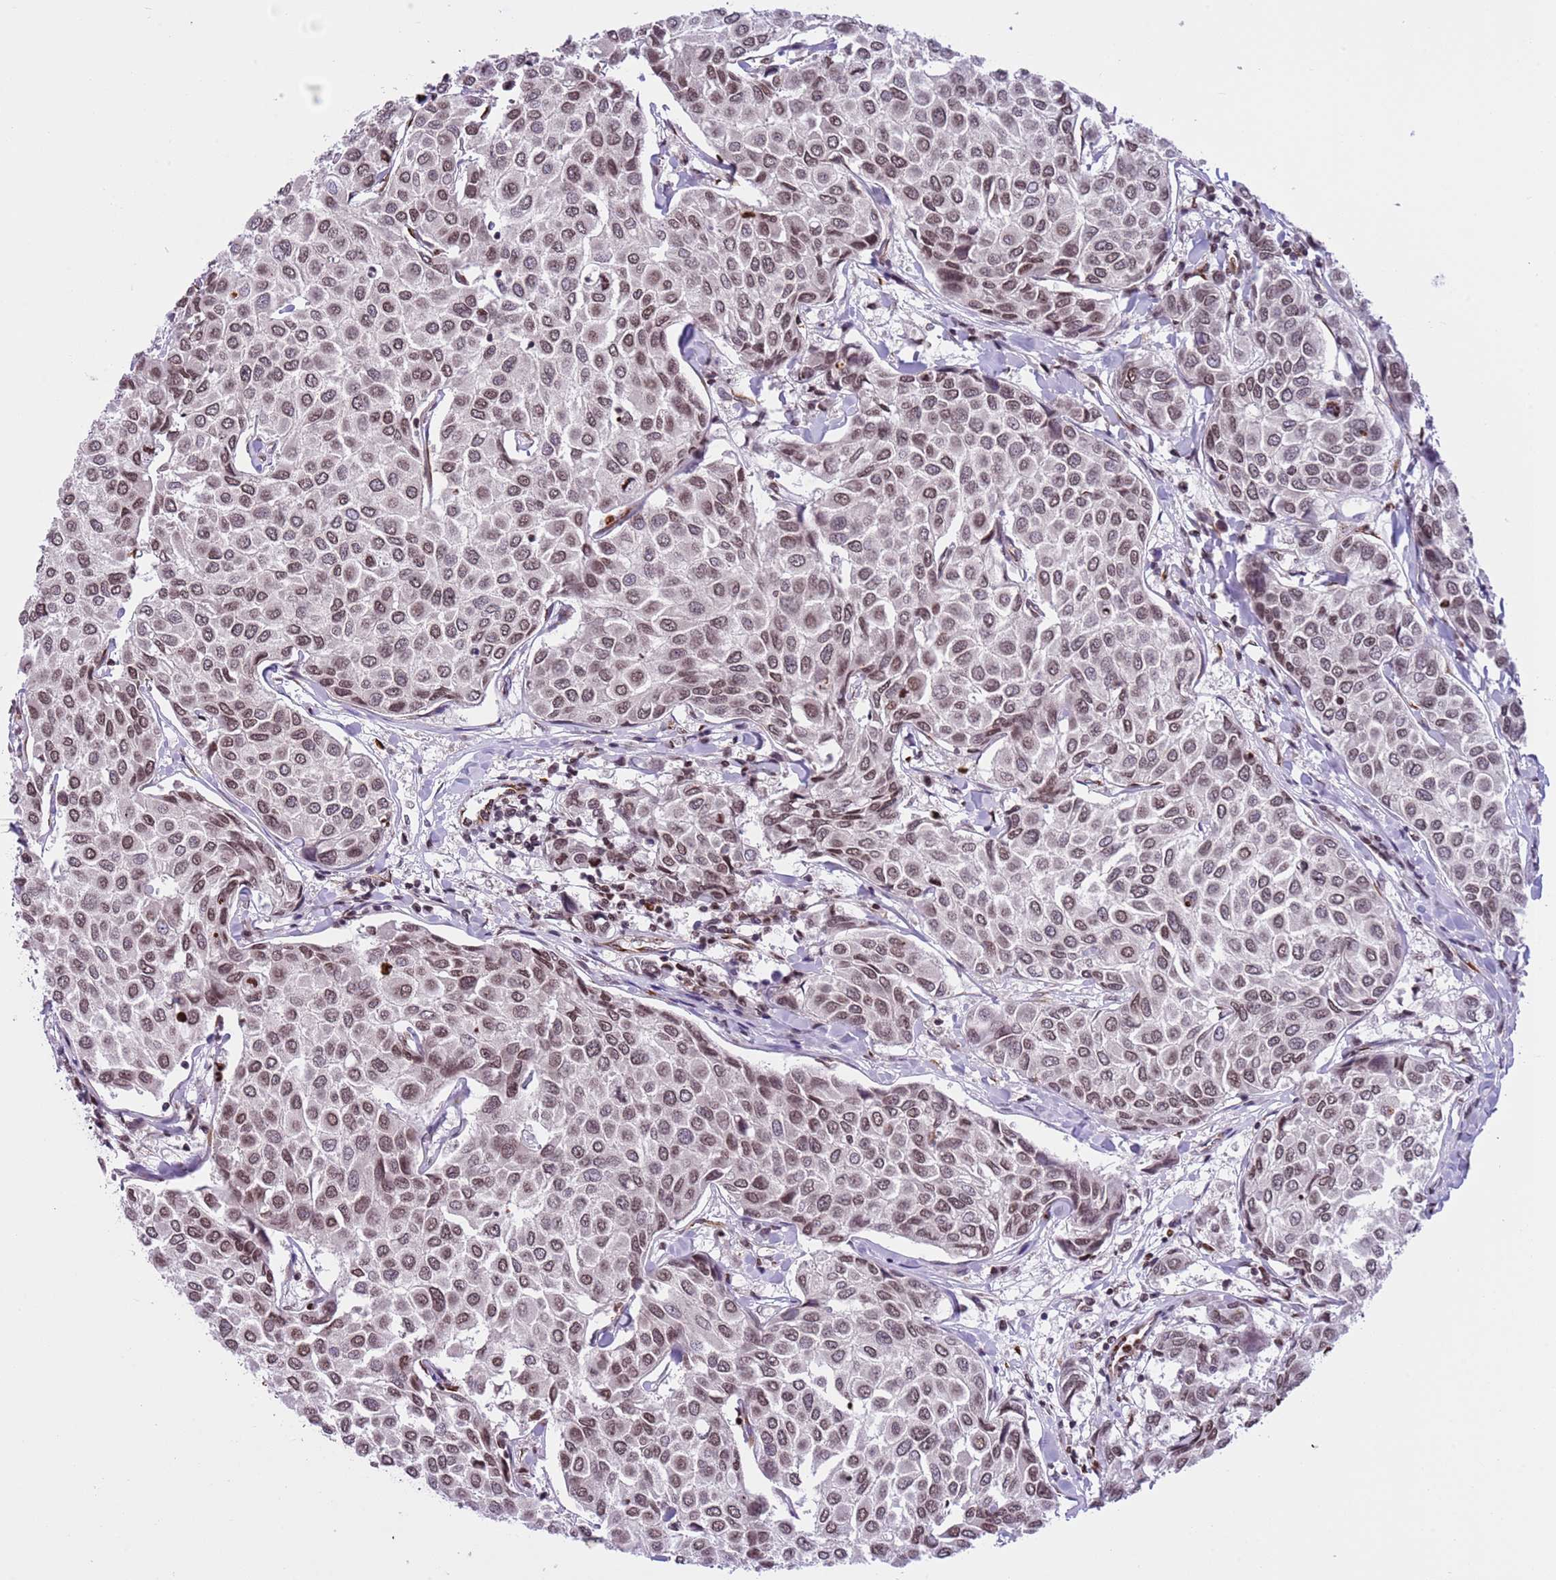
{"staining": {"intensity": "moderate", "quantity": ">75%", "location": "nuclear"}, "tissue": "breast cancer", "cell_type": "Tumor cells", "image_type": "cancer", "snomed": [{"axis": "morphology", "description": "Duct carcinoma"}, {"axis": "topography", "description": "Breast"}], "caption": "High-power microscopy captured an IHC micrograph of breast cancer (infiltrating ductal carcinoma), revealing moderate nuclear staining in approximately >75% of tumor cells. The protein is stained brown, and the nuclei are stained in blue (DAB (3,3'-diaminobenzidine) IHC with brightfield microscopy, high magnification).", "gene": "NRIP1", "patient": {"sex": "female", "age": 55}}